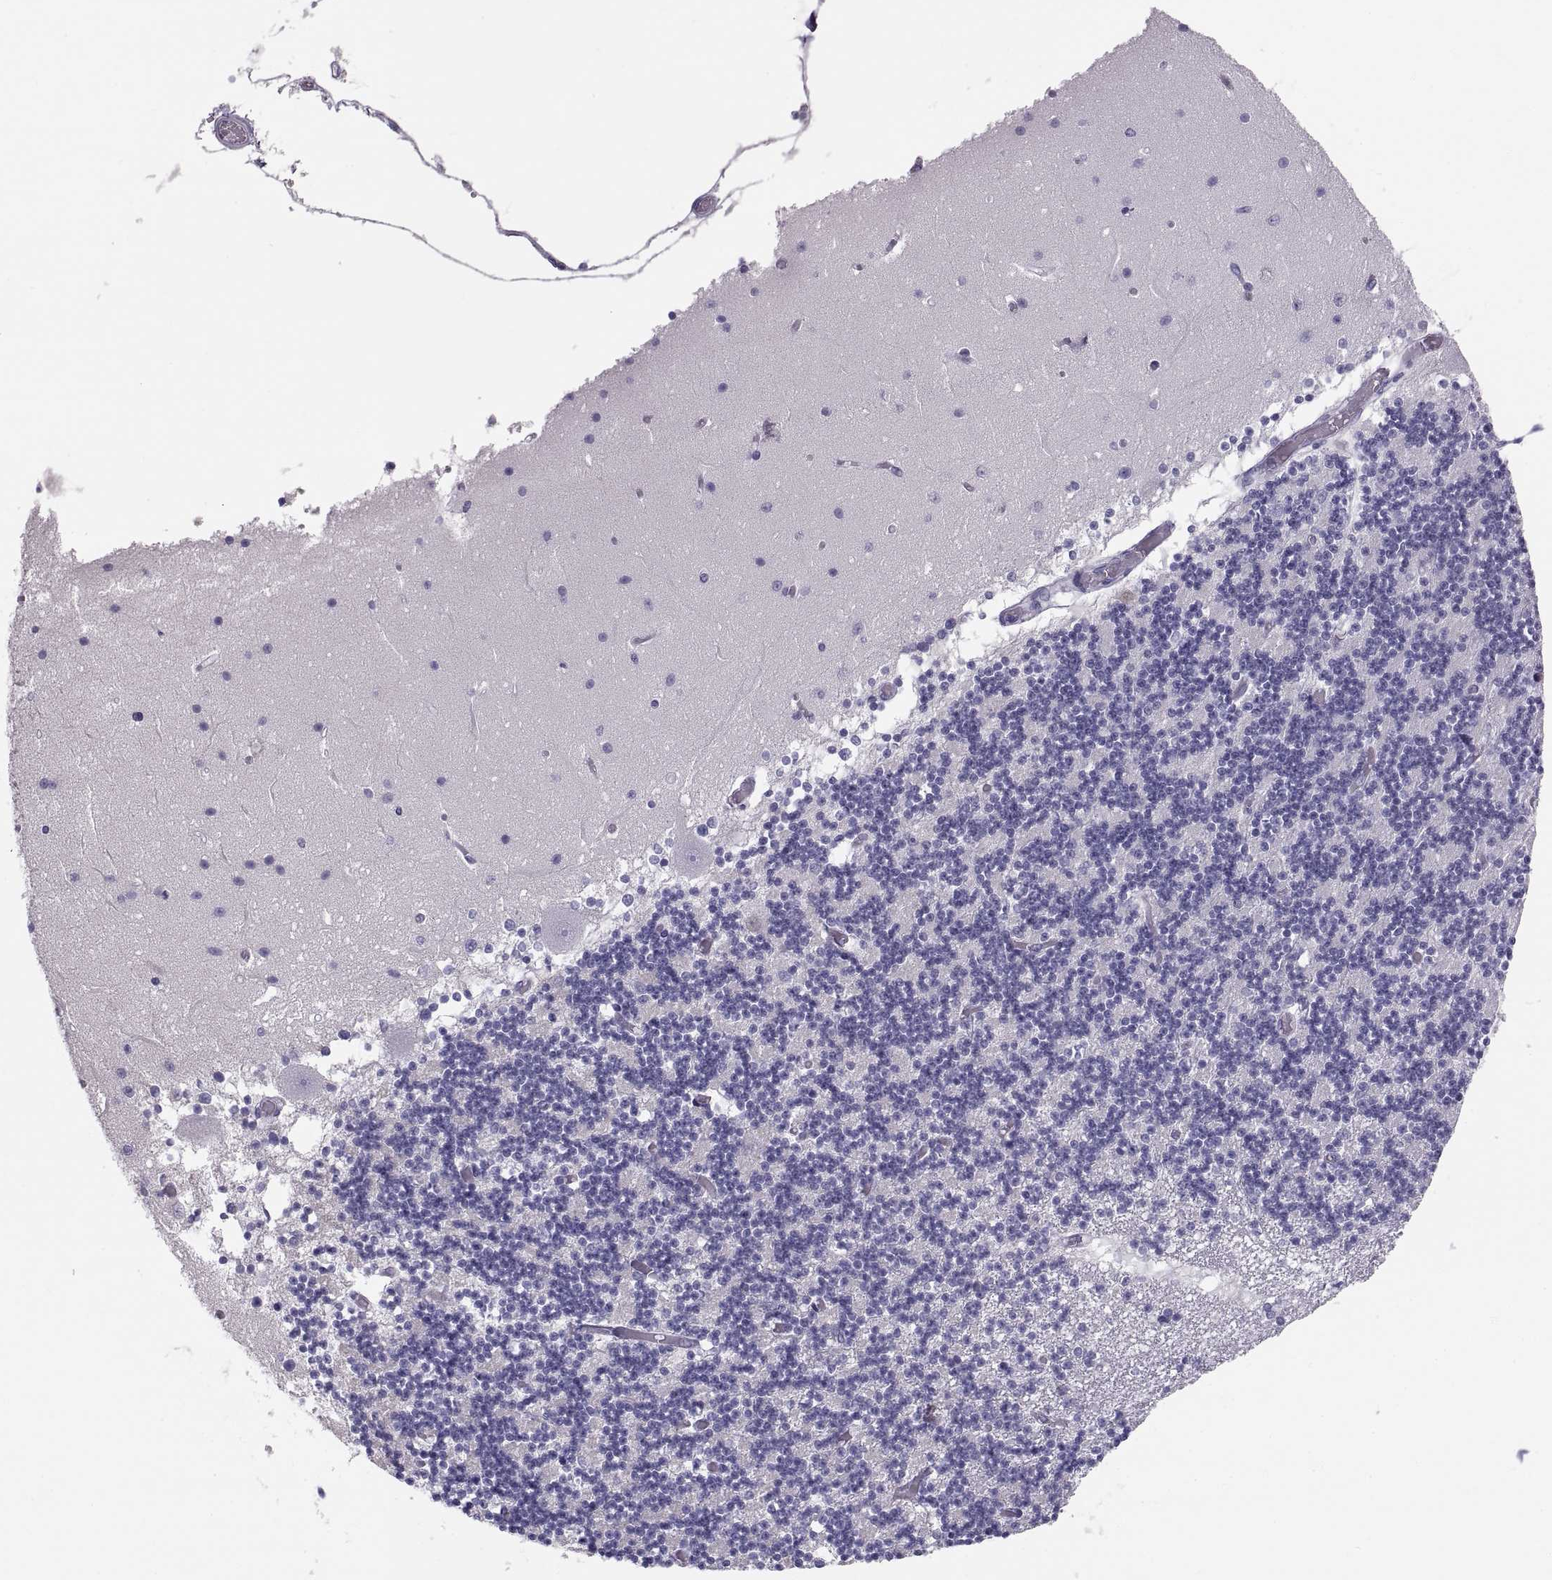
{"staining": {"intensity": "negative", "quantity": "none", "location": "none"}, "tissue": "cerebellum", "cell_type": "Cells in granular layer", "image_type": "normal", "snomed": [{"axis": "morphology", "description": "Normal tissue, NOS"}, {"axis": "topography", "description": "Cerebellum"}], "caption": "Immunohistochemistry (IHC) image of normal cerebellum: cerebellum stained with DAB (3,3'-diaminobenzidine) shows no significant protein staining in cells in granular layer.", "gene": "PAX2", "patient": {"sex": "female", "age": 28}}